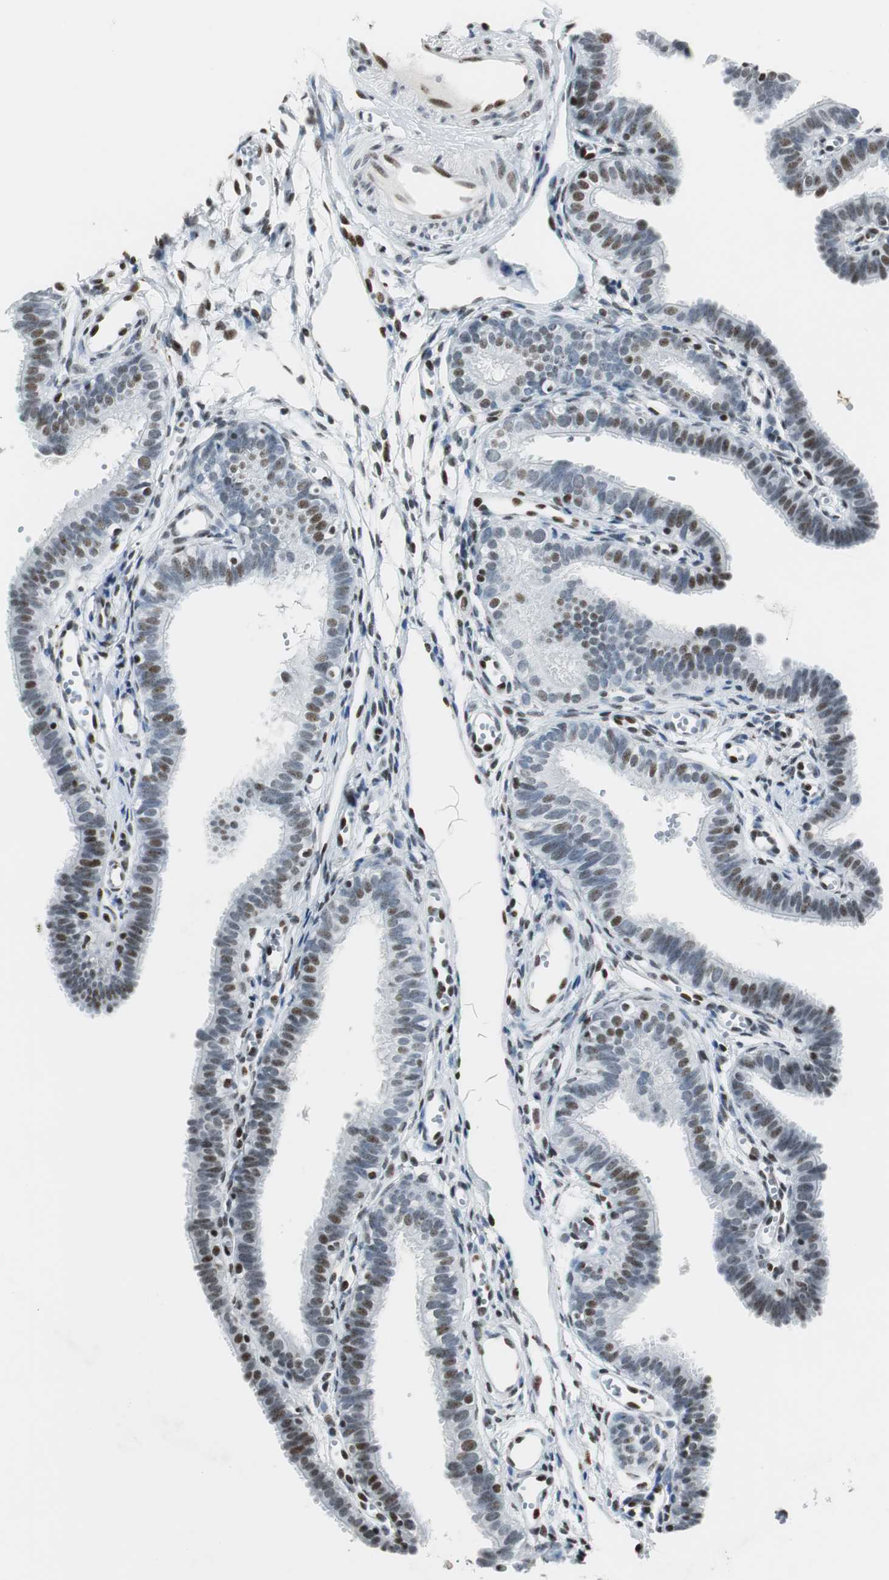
{"staining": {"intensity": "moderate", "quantity": "25%-75%", "location": "nuclear"}, "tissue": "fallopian tube", "cell_type": "Glandular cells", "image_type": "normal", "snomed": [{"axis": "morphology", "description": "Normal tissue, NOS"}, {"axis": "topography", "description": "Fallopian tube"}, {"axis": "topography", "description": "Placenta"}], "caption": "Protein expression analysis of benign human fallopian tube reveals moderate nuclear expression in about 25%-75% of glandular cells. (Stains: DAB in brown, nuclei in blue, Microscopy: brightfield microscopy at high magnification).", "gene": "RBBP4", "patient": {"sex": "female", "age": 34}}